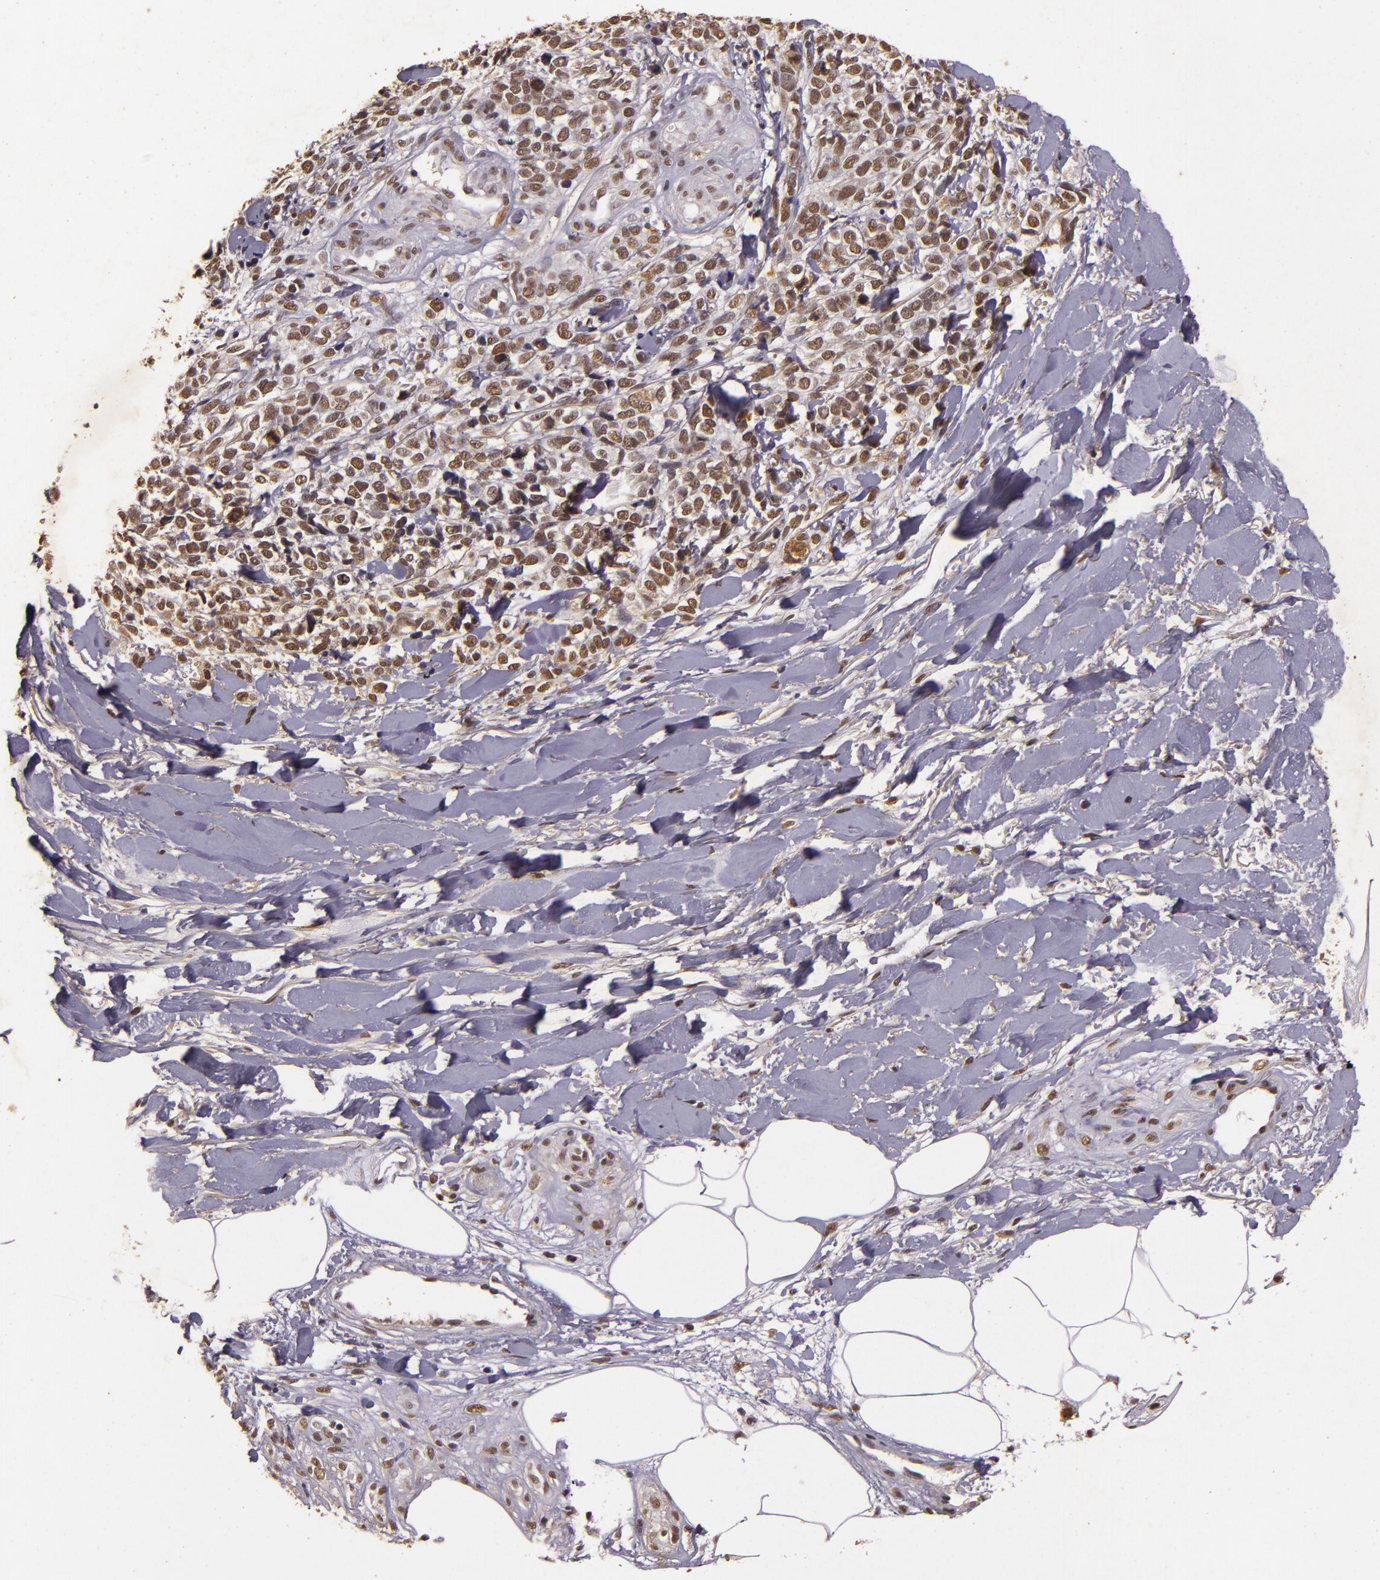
{"staining": {"intensity": "moderate", "quantity": ">75%", "location": "nuclear"}, "tissue": "melanoma", "cell_type": "Tumor cells", "image_type": "cancer", "snomed": [{"axis": "morphology", "description": "Malignant melanoma, NOS"}, {"axis": "topography", "description": "Skin"}], "caption": "High-magnification brightfield microscopy of malignant melanoma stained with DAB (3,3'-diaminobenzidine) (brown) and counterstained with hematoxylin (blue). tumor cells exhibit moderate nuclear positivity is appreciated in approximately>75% of cells.", "gene": "CBX3", "patient": {"sex": "female", "age": 85}}